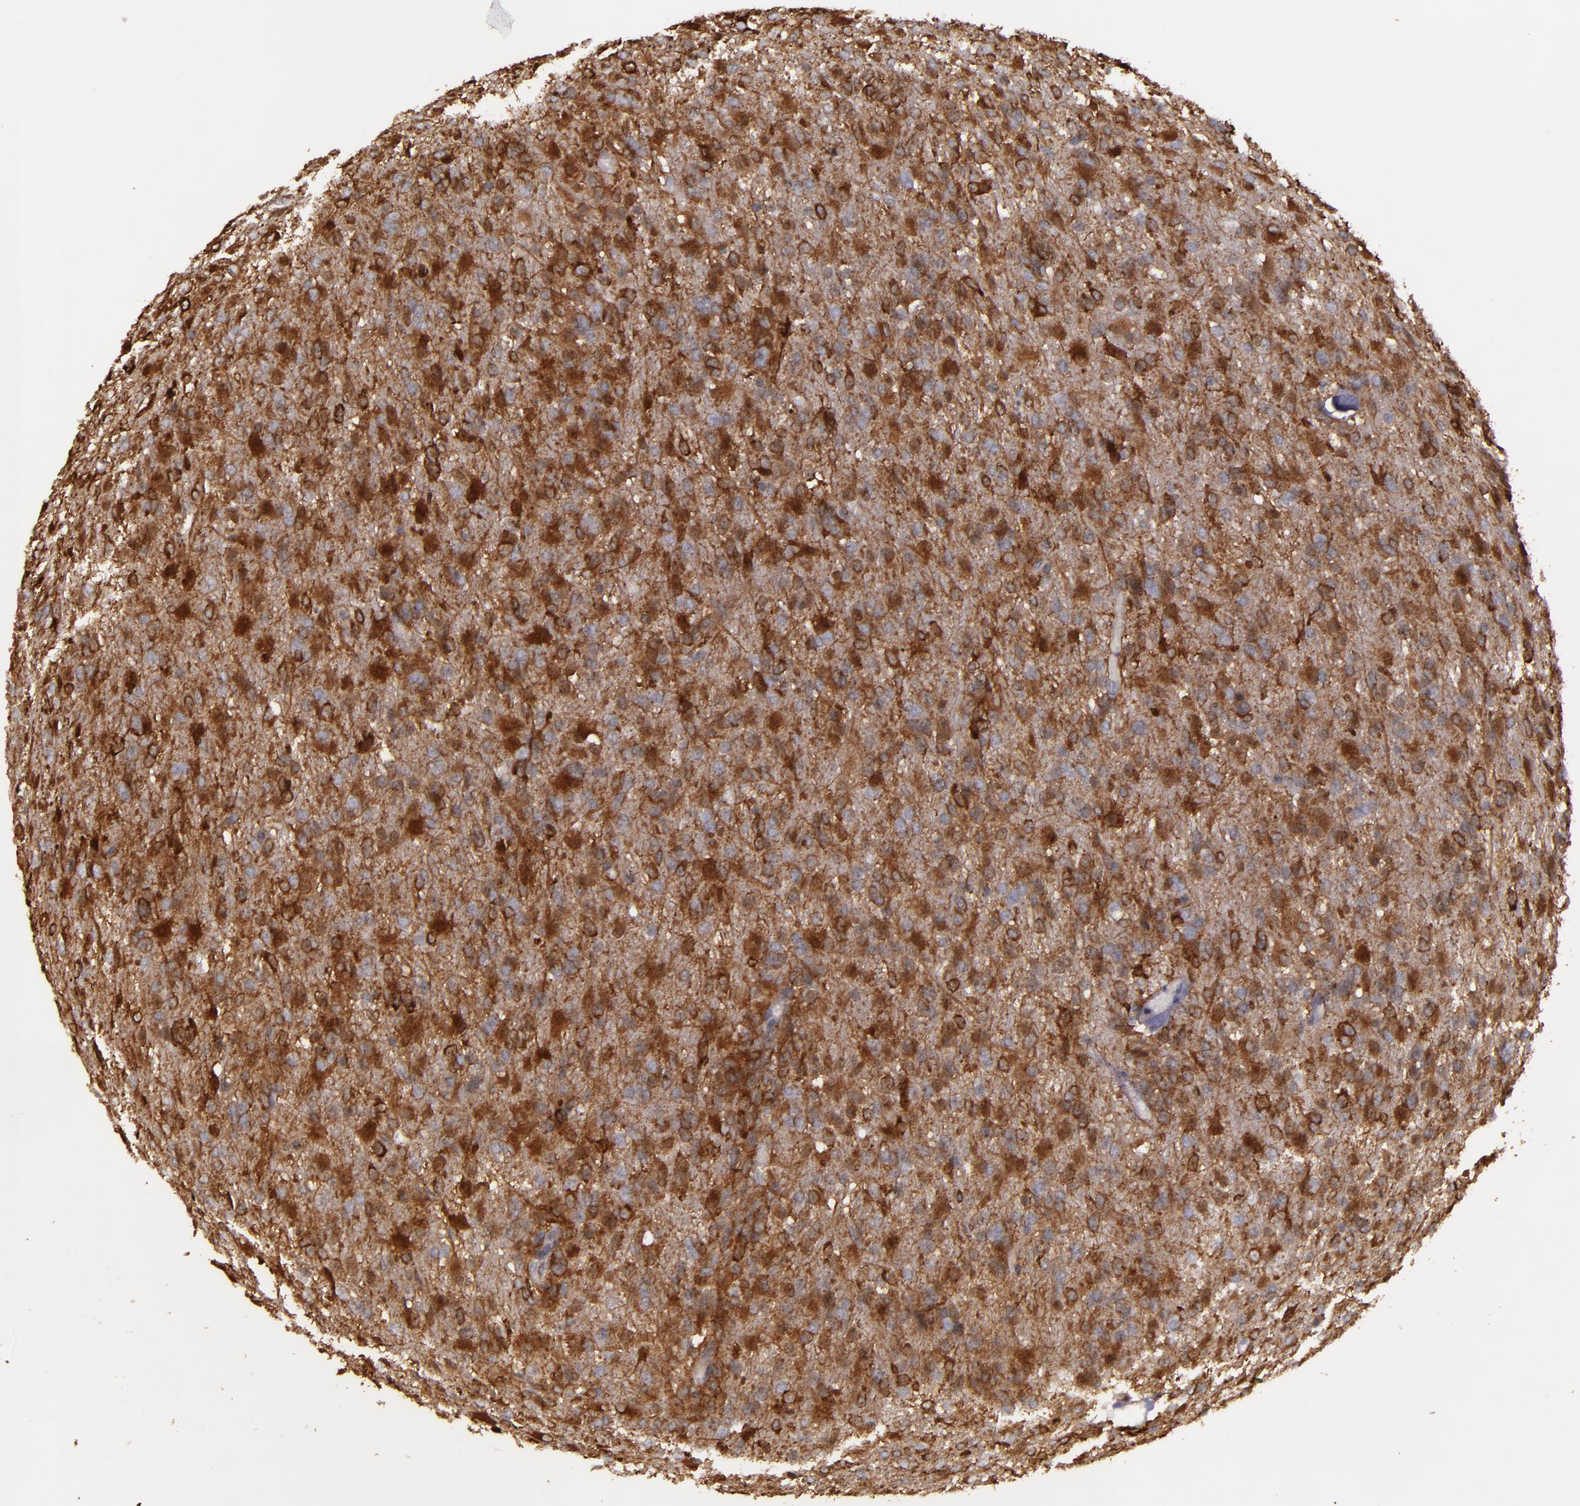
{"staining": {"intensity": "strong", "quantity": ">75%", "location": "cytoplasmic/membranous"}, "tissue": "glioma", "cell_type": "Tumor cells", "image_type": "cancer", "snomed": [{"axis": "morphology", "description": "Glioma, malignant, High grade"}, {"axis": "topography", "description": "Brain"}], "caption": "This is a micrograph of immunohistochemistry (IHC) staining of glioma, which shows strong expression in the cytoplasmic/membranous of tumor cells.", "gene": "SLC9A3R1", "patient": {"sex": "male", "age": 68}}